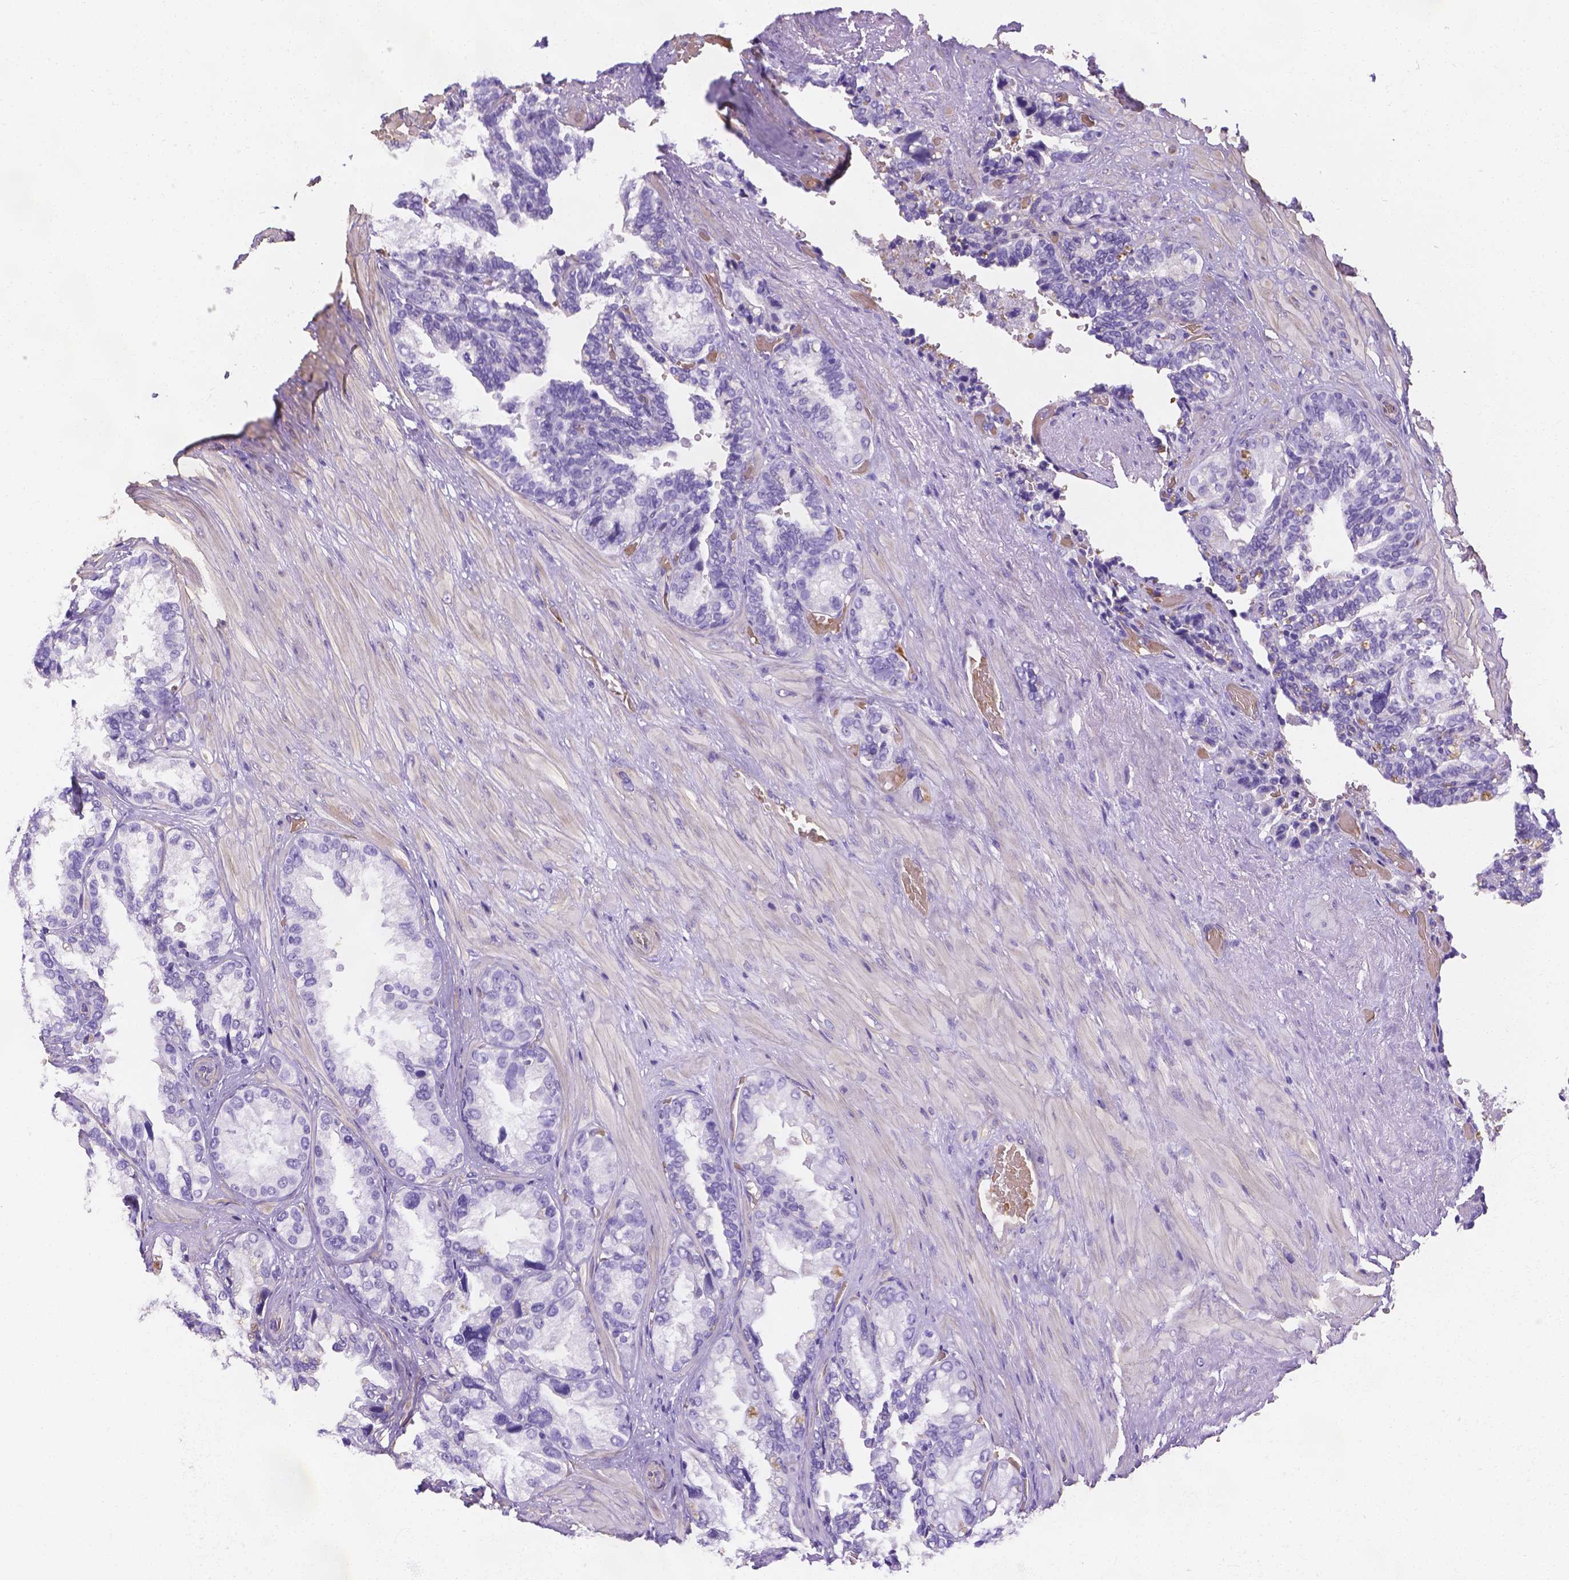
{"staining": {"intensity": "negative", "quantity": "none", "location": "none"}, "tissue": "seminal vesicle", "cell_type": "Glandular cells", "image_type": "normal", "snomed": [{"axis": "morphology", "description": "Normal tissue, NOS"}, {"axis": "topography", "description": "Seminal veicle"}], "caption": "Seminal vesicle was stained to show a protein in brown. There is no significant staining in glandular cells. Nuclei are stained in blue.", "gene": "SLC40A1", "patient": {"sex": "male", "age": 69}}